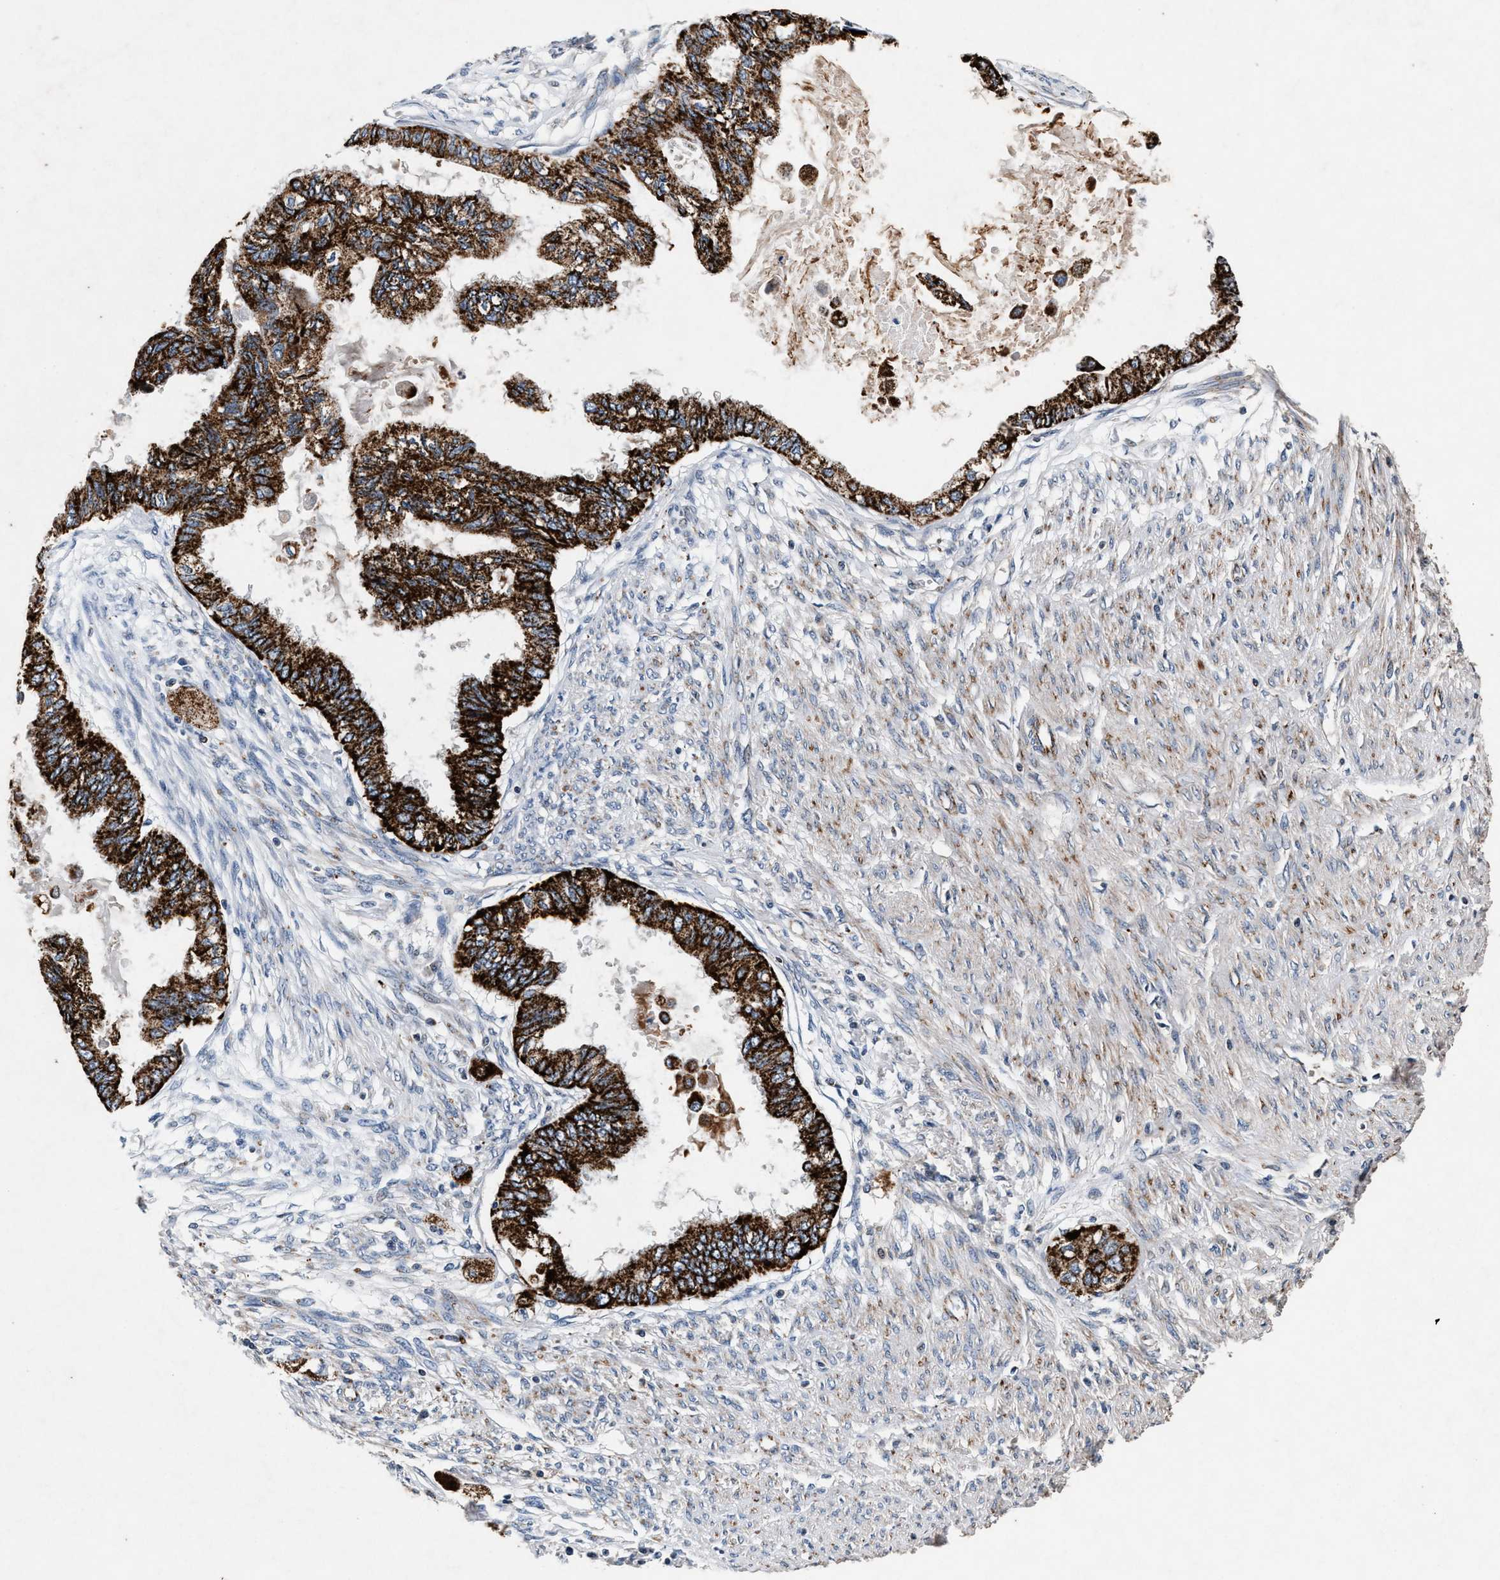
{"staining": {"intensity": "strong", "quantity": ">75%", "location": "cytoplasmic/membranous"}, "tissue": "cervical cancer", "cell_type": "Tumor cells", "image_type": "cancer", "snomed": [{"axis": "morphology", "description": "Normal tissue, NOS"}, {"axis": "morphology", "description": "Adenocarcinoma, NOS"}, {"axis": "topography", "description": "Cervix"}, {"axis": "topography", "description": "Endometrium"}], "caption": "Brown immunohistochemical staining in cervical cancer displays strong cytoplasmic/membranous staining in approximately >75% of tumor cells.", "gene": "PKD2L1", "patient": {"sex": "female", "age": 86}}